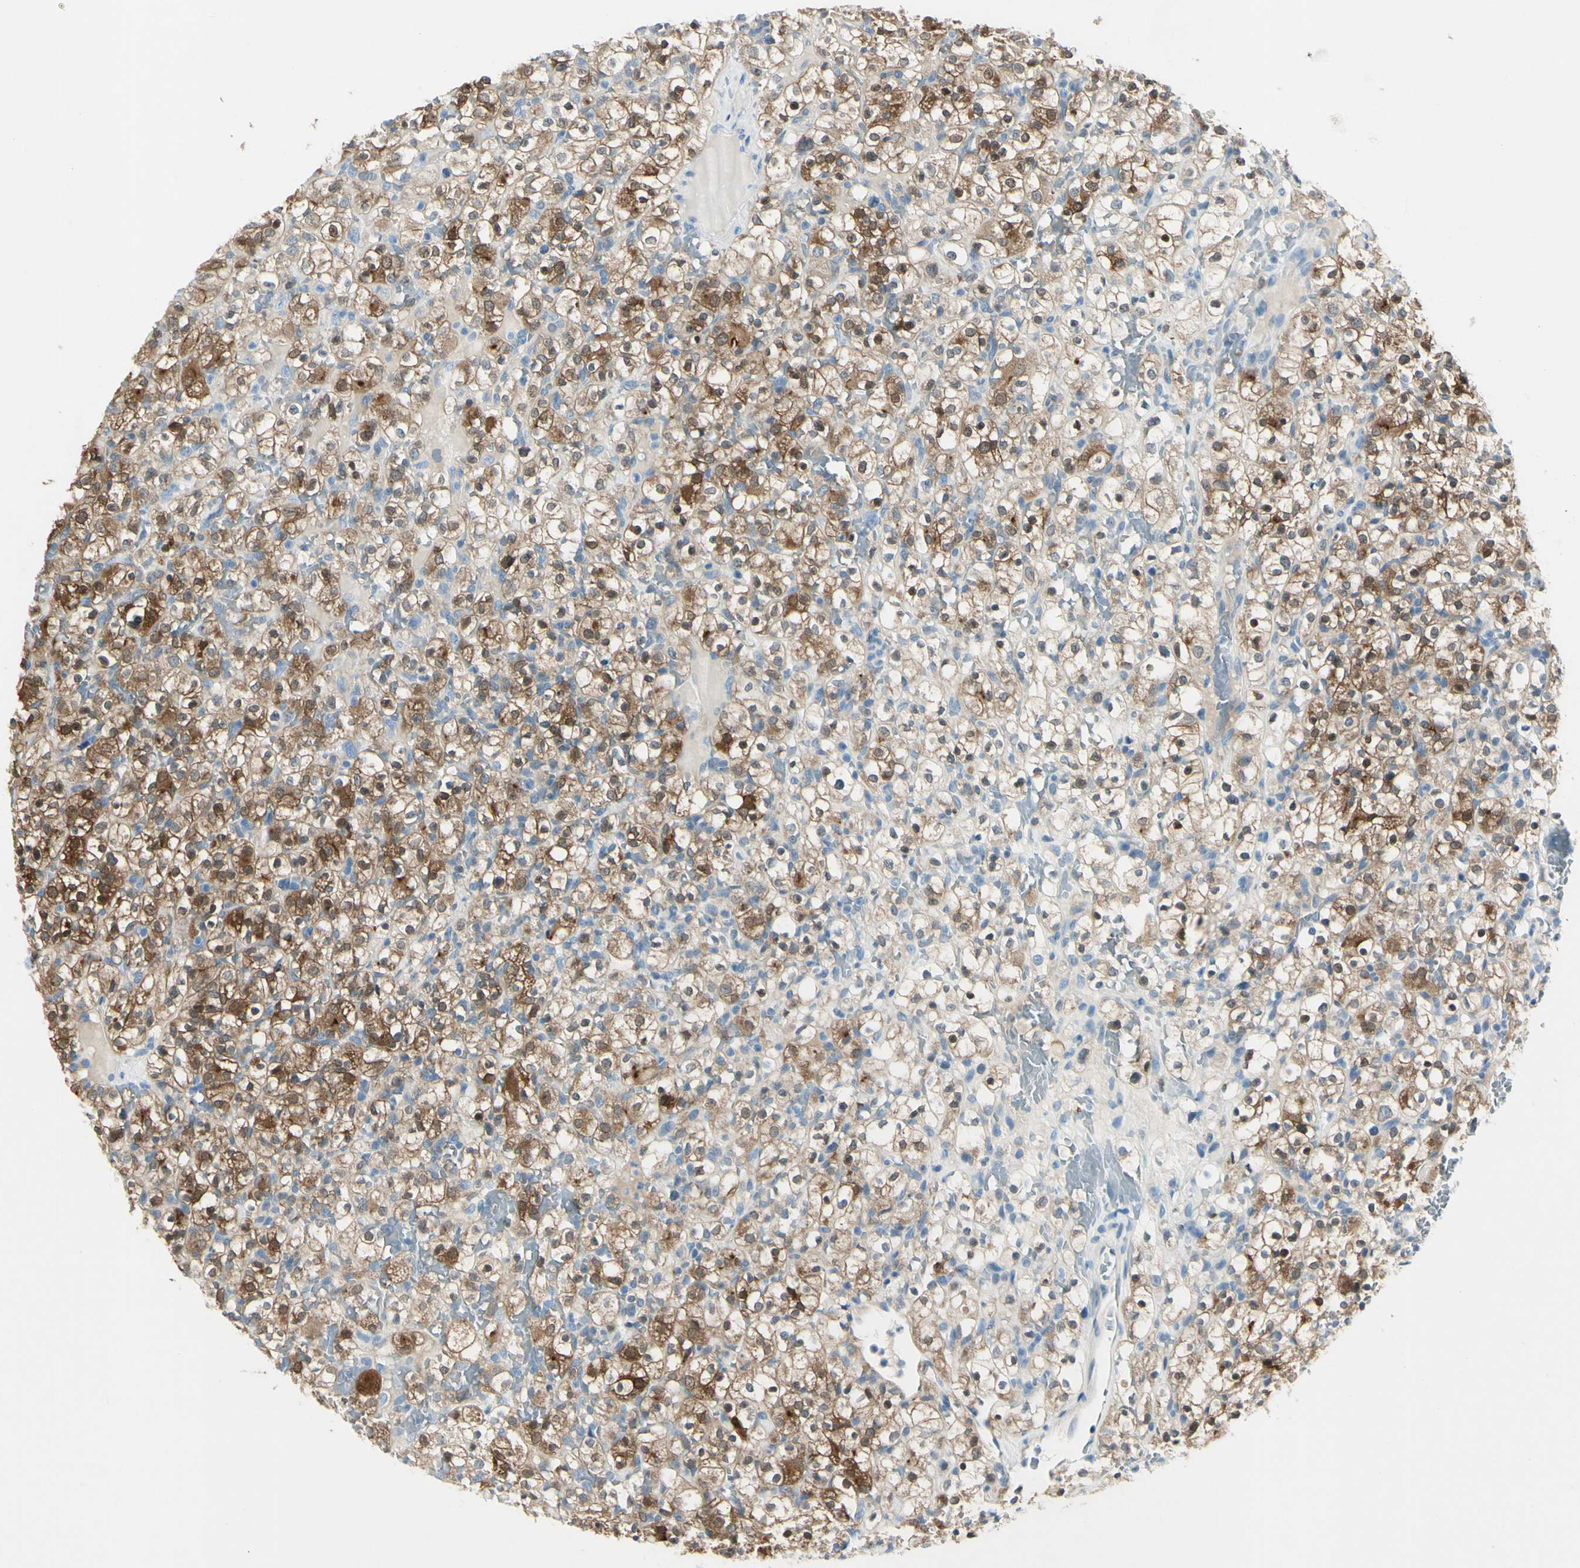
{"staining": {"intensity": "moderate", "quantity": ">75%", "location": "cytoplasmic/membranous,nuclear"}, "tissue": "renal cancer", "cell_type": "Tumor cells", "image_type": "cancer", "snomed": [{"axis": "morphology", "description": "Normal tissue, NOS"}, {"axis": "morphology", "description": "Adenocarcinoma, NOS"}, {"axis": "topography", "description": "Kidney"}], "caption": "This photomicrograph reveals IHC staining of adenocarcinoma (renal), with medium moderate cytoplasmic/membranous and nuclear expression in approximately >75% of tumor cells.", "gene": "PEBP1", "patient": {"sex": "female", "age": 72}}